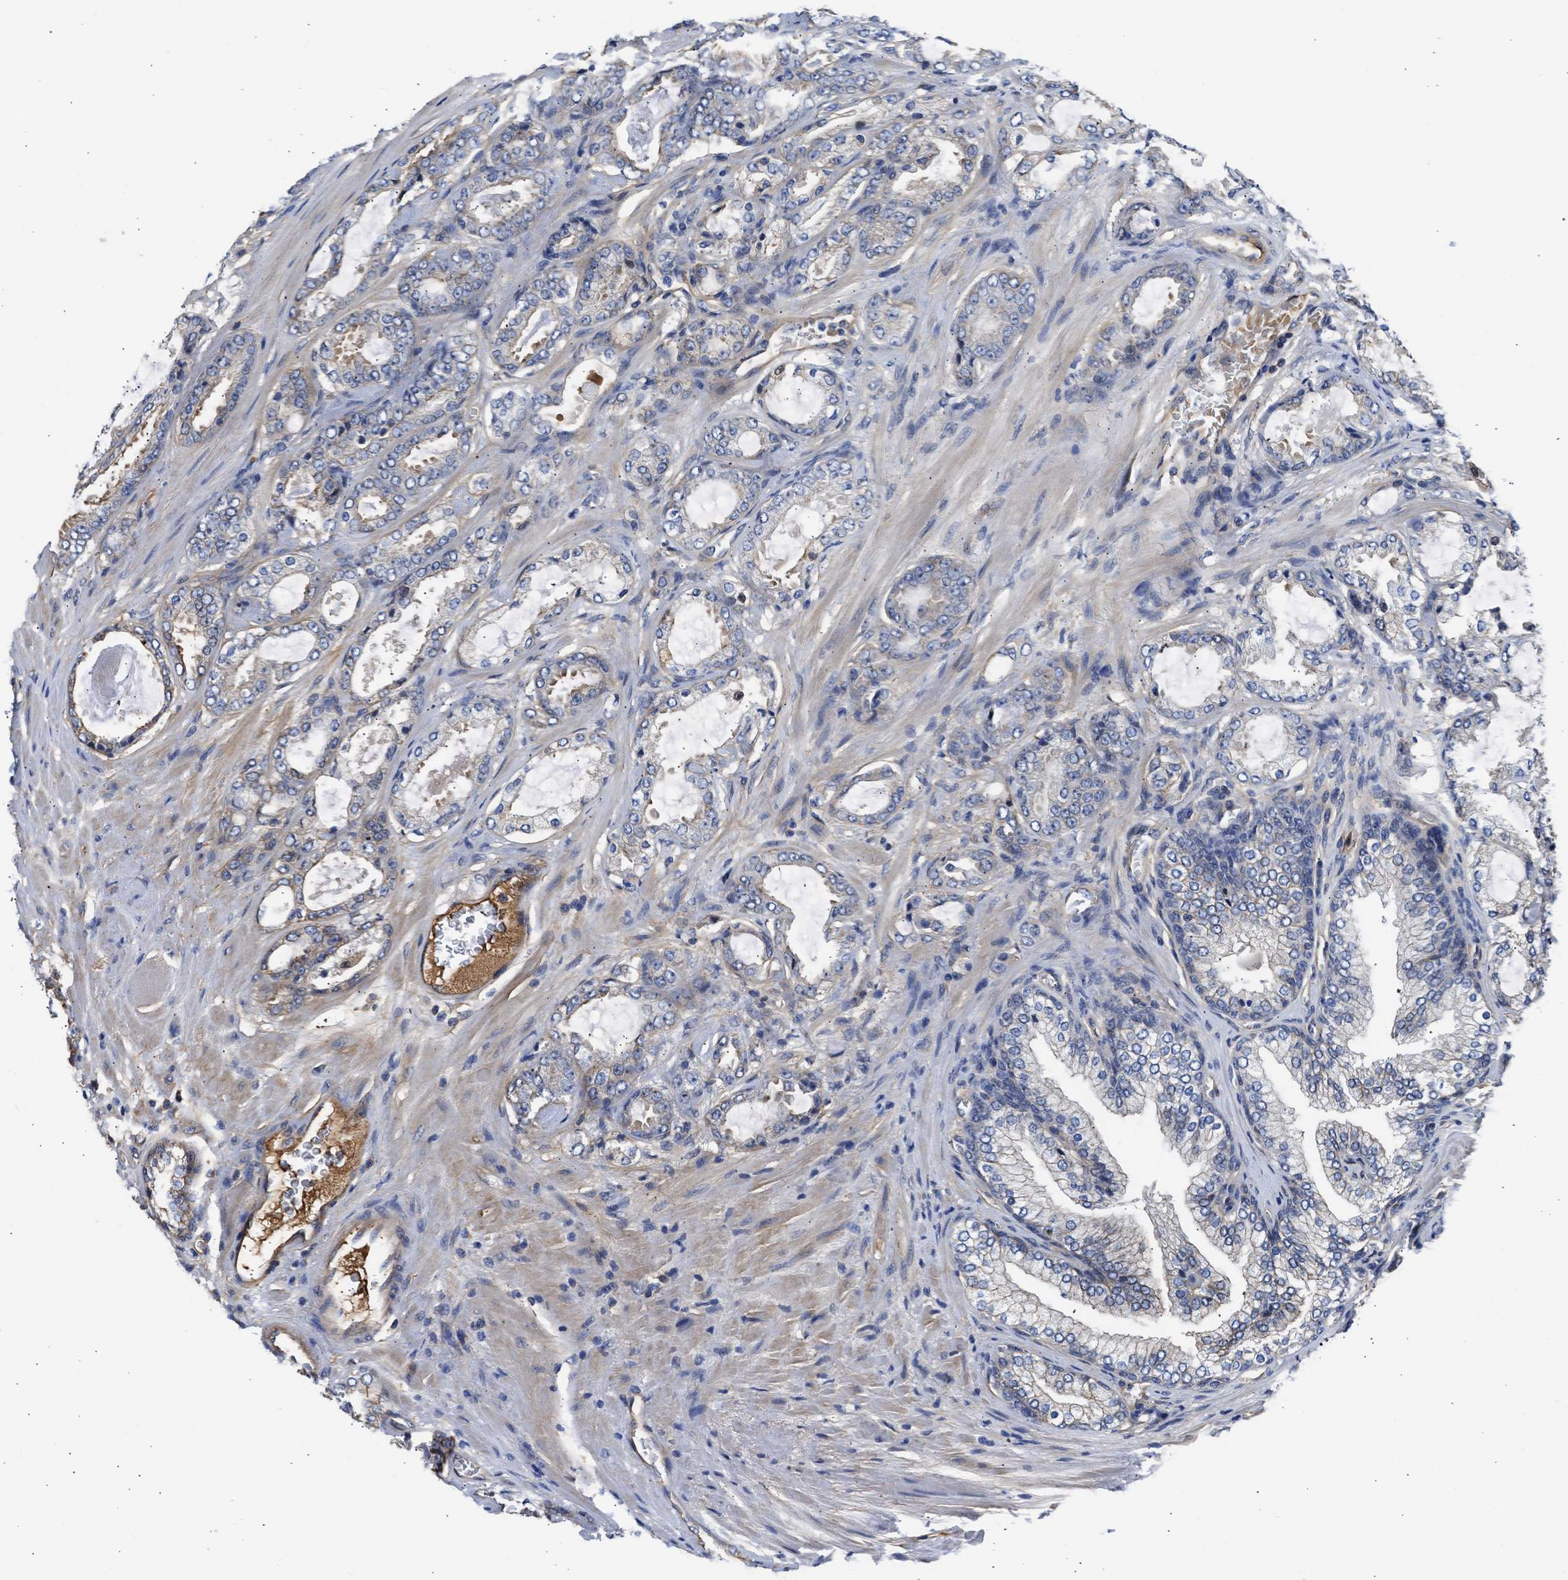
{"staining": {"intensity": "weak", "quantity": "<25%", "location": "cytoplasmic/membranous"}, "tissue": "prostate cancer", "cell_type": "Tumor cells", "image_type": "cancer", "snomed": [{"axis": "morphology", "description": "Adenocarcinoma, High grade"}, {"axis": "topography", "description": "Prostate"}], "caption": "Immunohistochemistry histopathology image of adenocarcinoma (high-grade) (prostate) stained for a protein (brown), which reveals no expression in tumor cells. (Brightfield microscopy of DAB (3,3'-diaminobenzidine) immunohistochemistry at high magnification).", "gene": "MAS1L", "patient": {"sex": "male", "age": 65}}